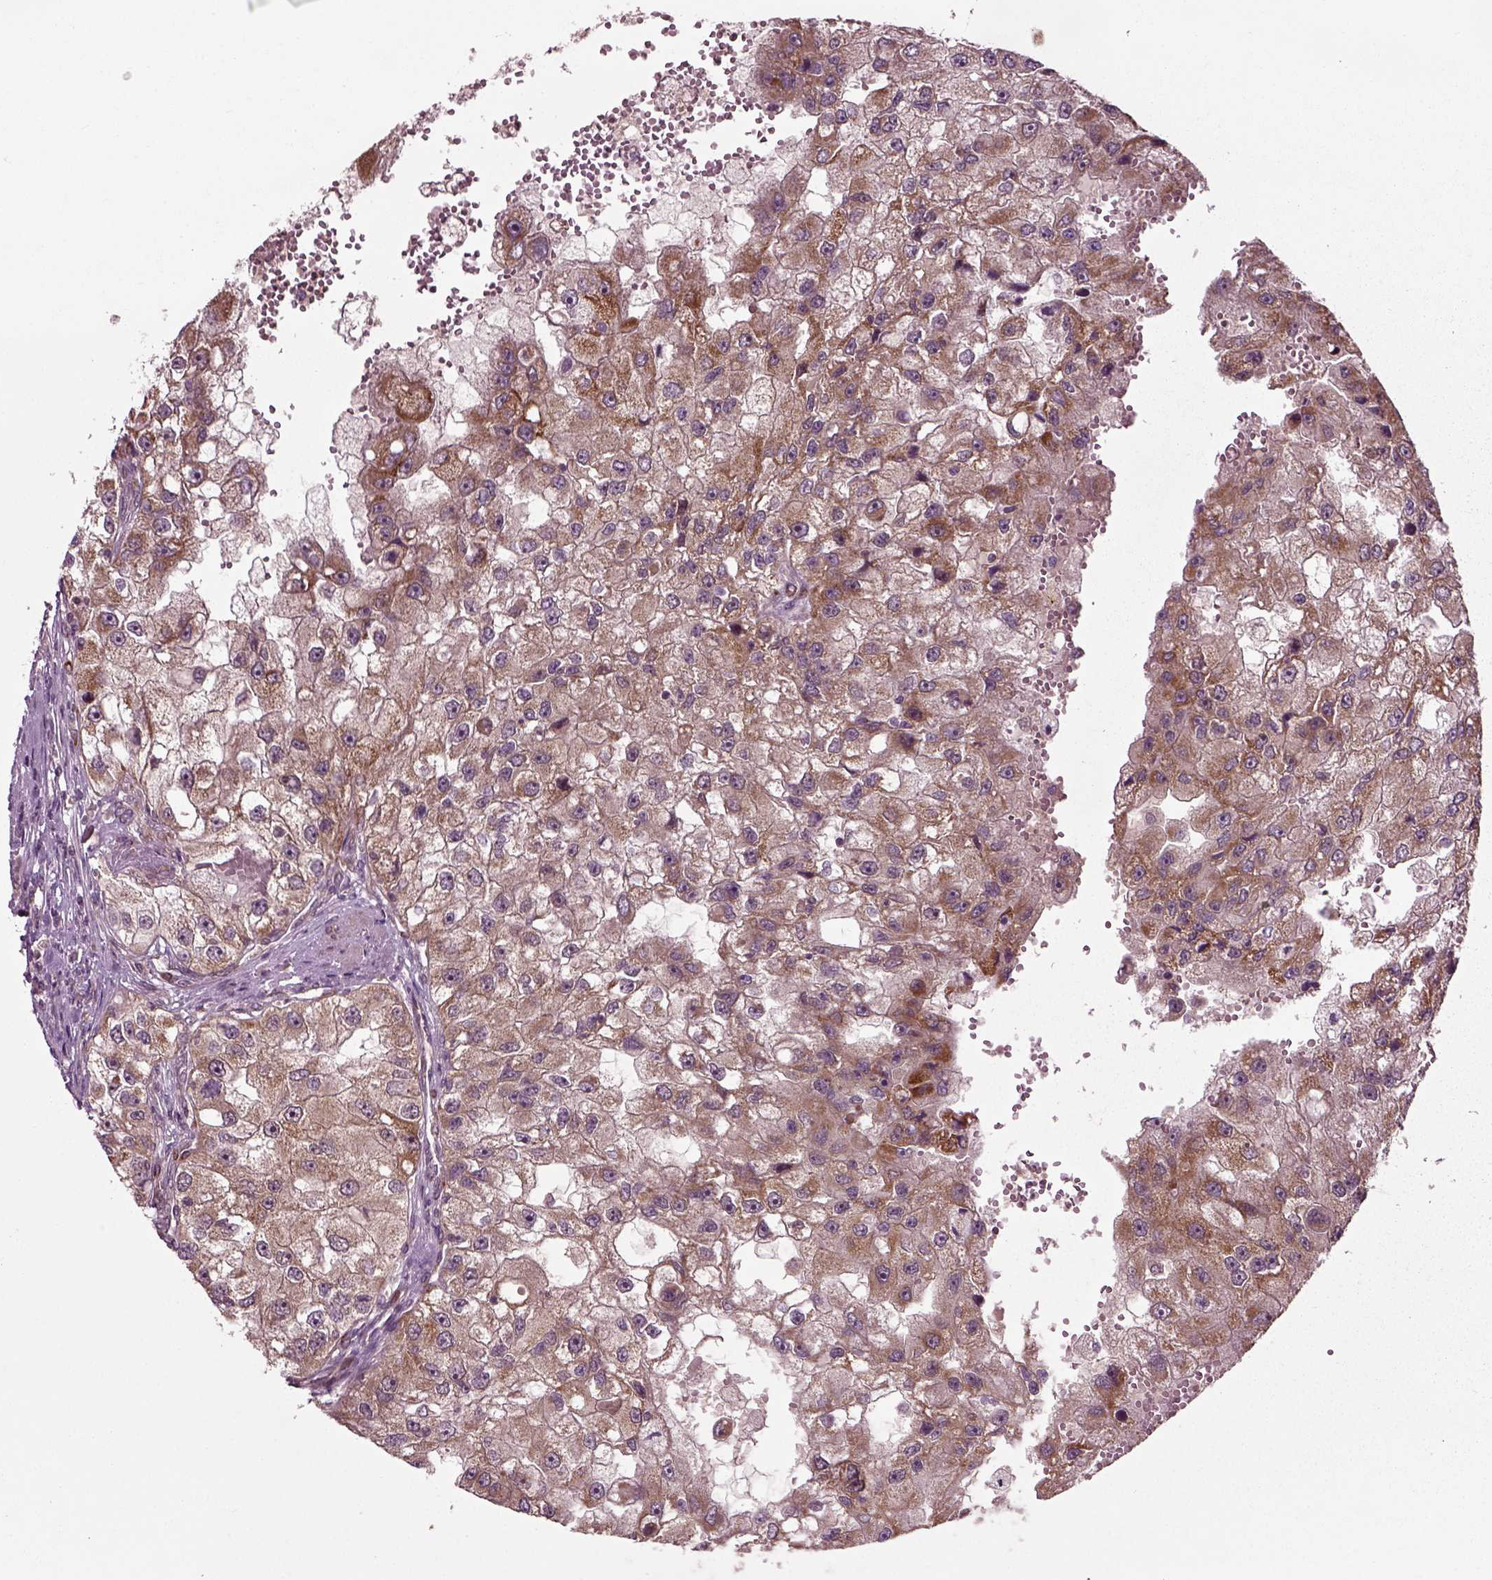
{"staining": {"intensity": "moderate", "quantity": ">75%", "location": "cytoplasmic/membranous"}, "tissue": "renal cancer", "cell_type": "Tumor cells", "image_type": "cancer", "snomed": [{"axis": "morphology", "description": "Adenocarcinoma, NOS"}, {"axis": "topography", "description": "Kidney"}], "caption": "This image exhibits renal adenocarcinoma stained with IHC to label a protein in brown. The cytoplasmic/membranous of tumor cells show moderate positivity for the protein. Nuclei are counter-stained blue.", "gene": "PLCD3", "patient": {"sex": "male", "age": 63}}